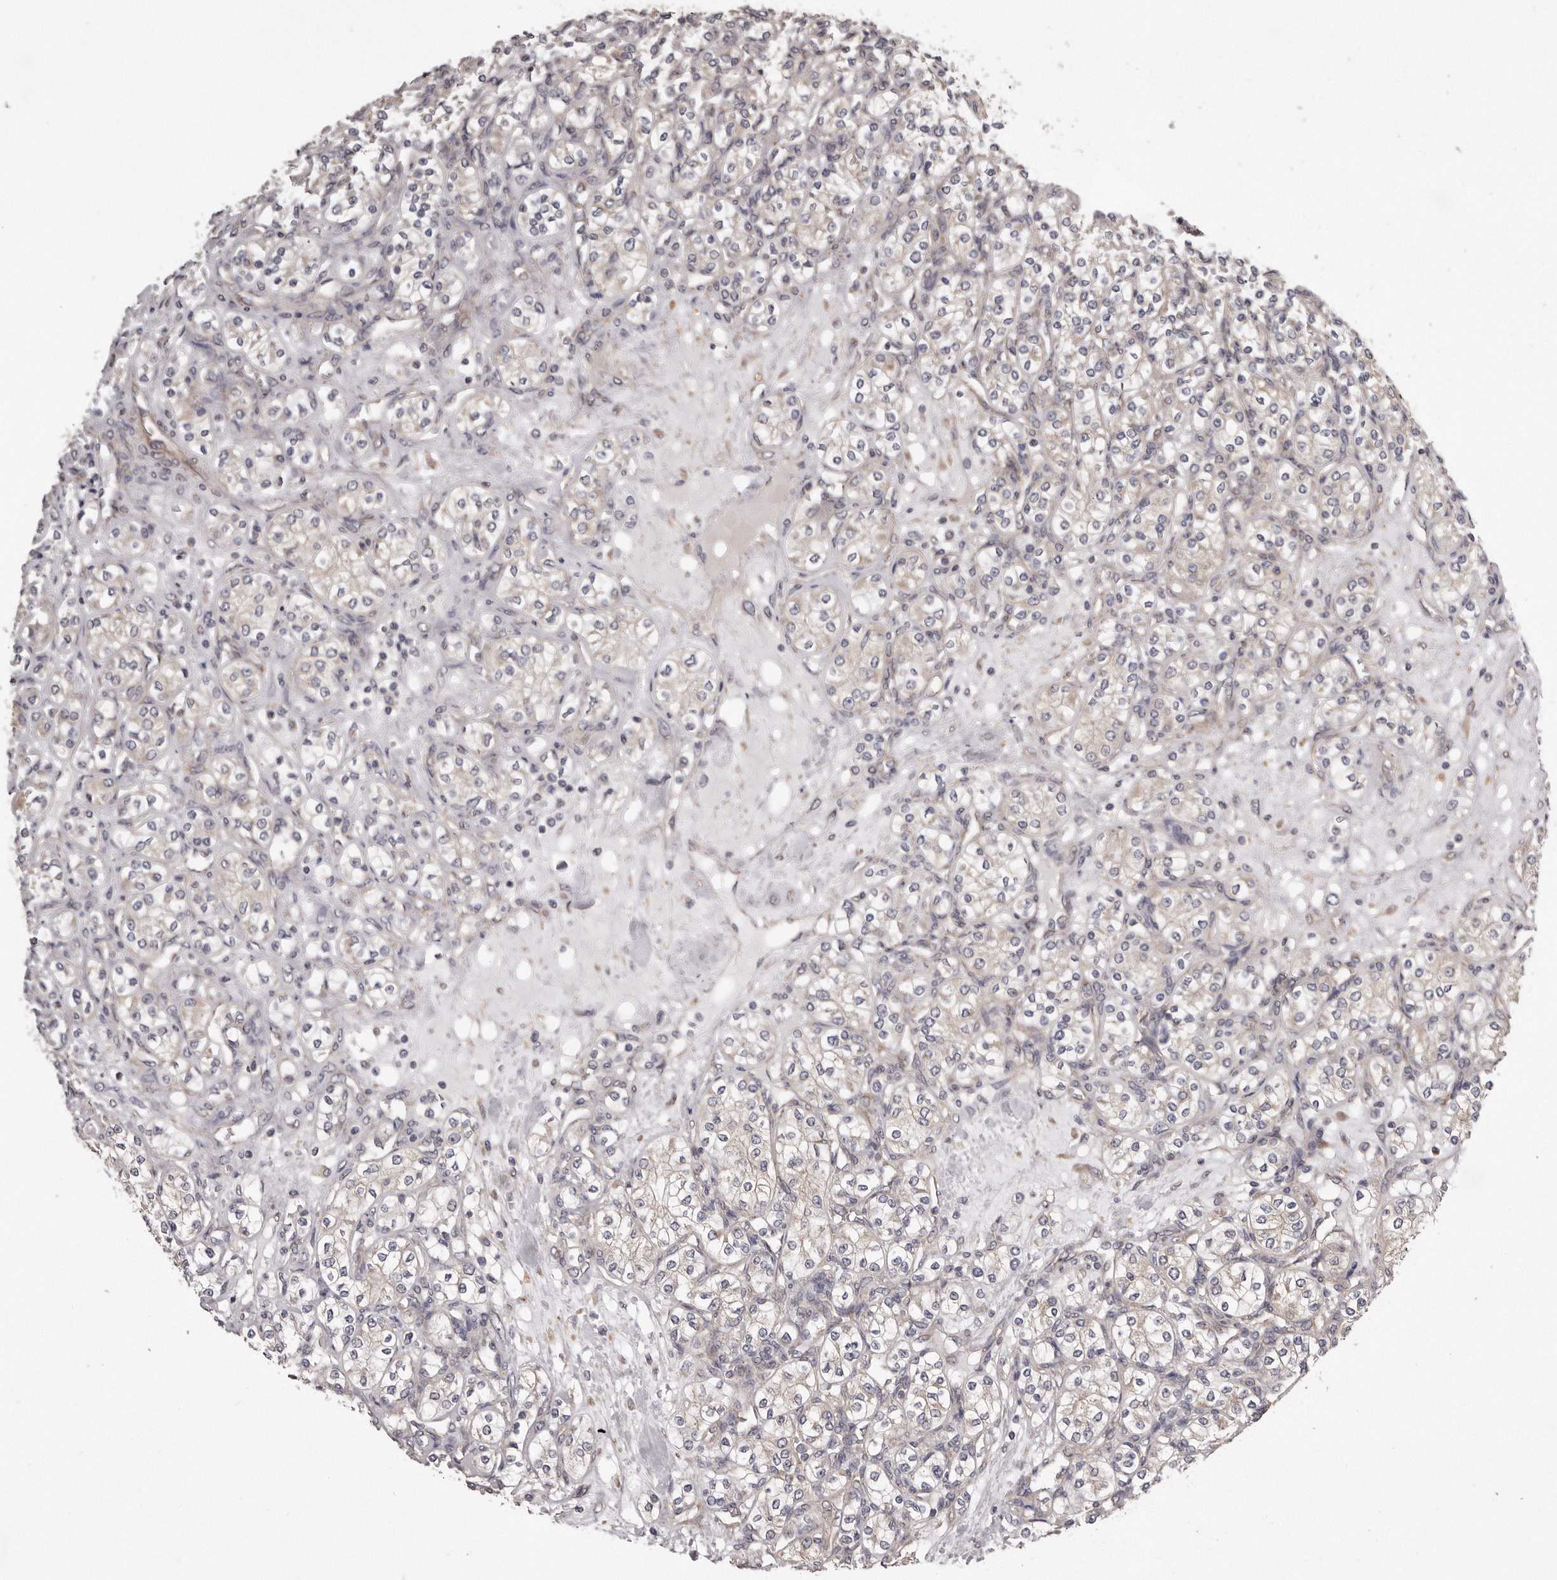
{"staining": {"intensity": "negative", "quantity": "none", "location": "none"}, "tissue": "renal cancer", "cell_type": "Tumor cells", "image_type": "cancer", "snomed": [{"axis": "morphology", "description": "Adenocarcinoma, NOS"}, {"axis": "topography", "description": "Kidney"}], "caption": "Tumor cells show no significant expression in renal cancer (adenocarcinoma). (DAB immunohistochemistry with hematoxylin counter stain).", "gene": "ARMCX1", "patient": {"sex": "male", "age": 77}}